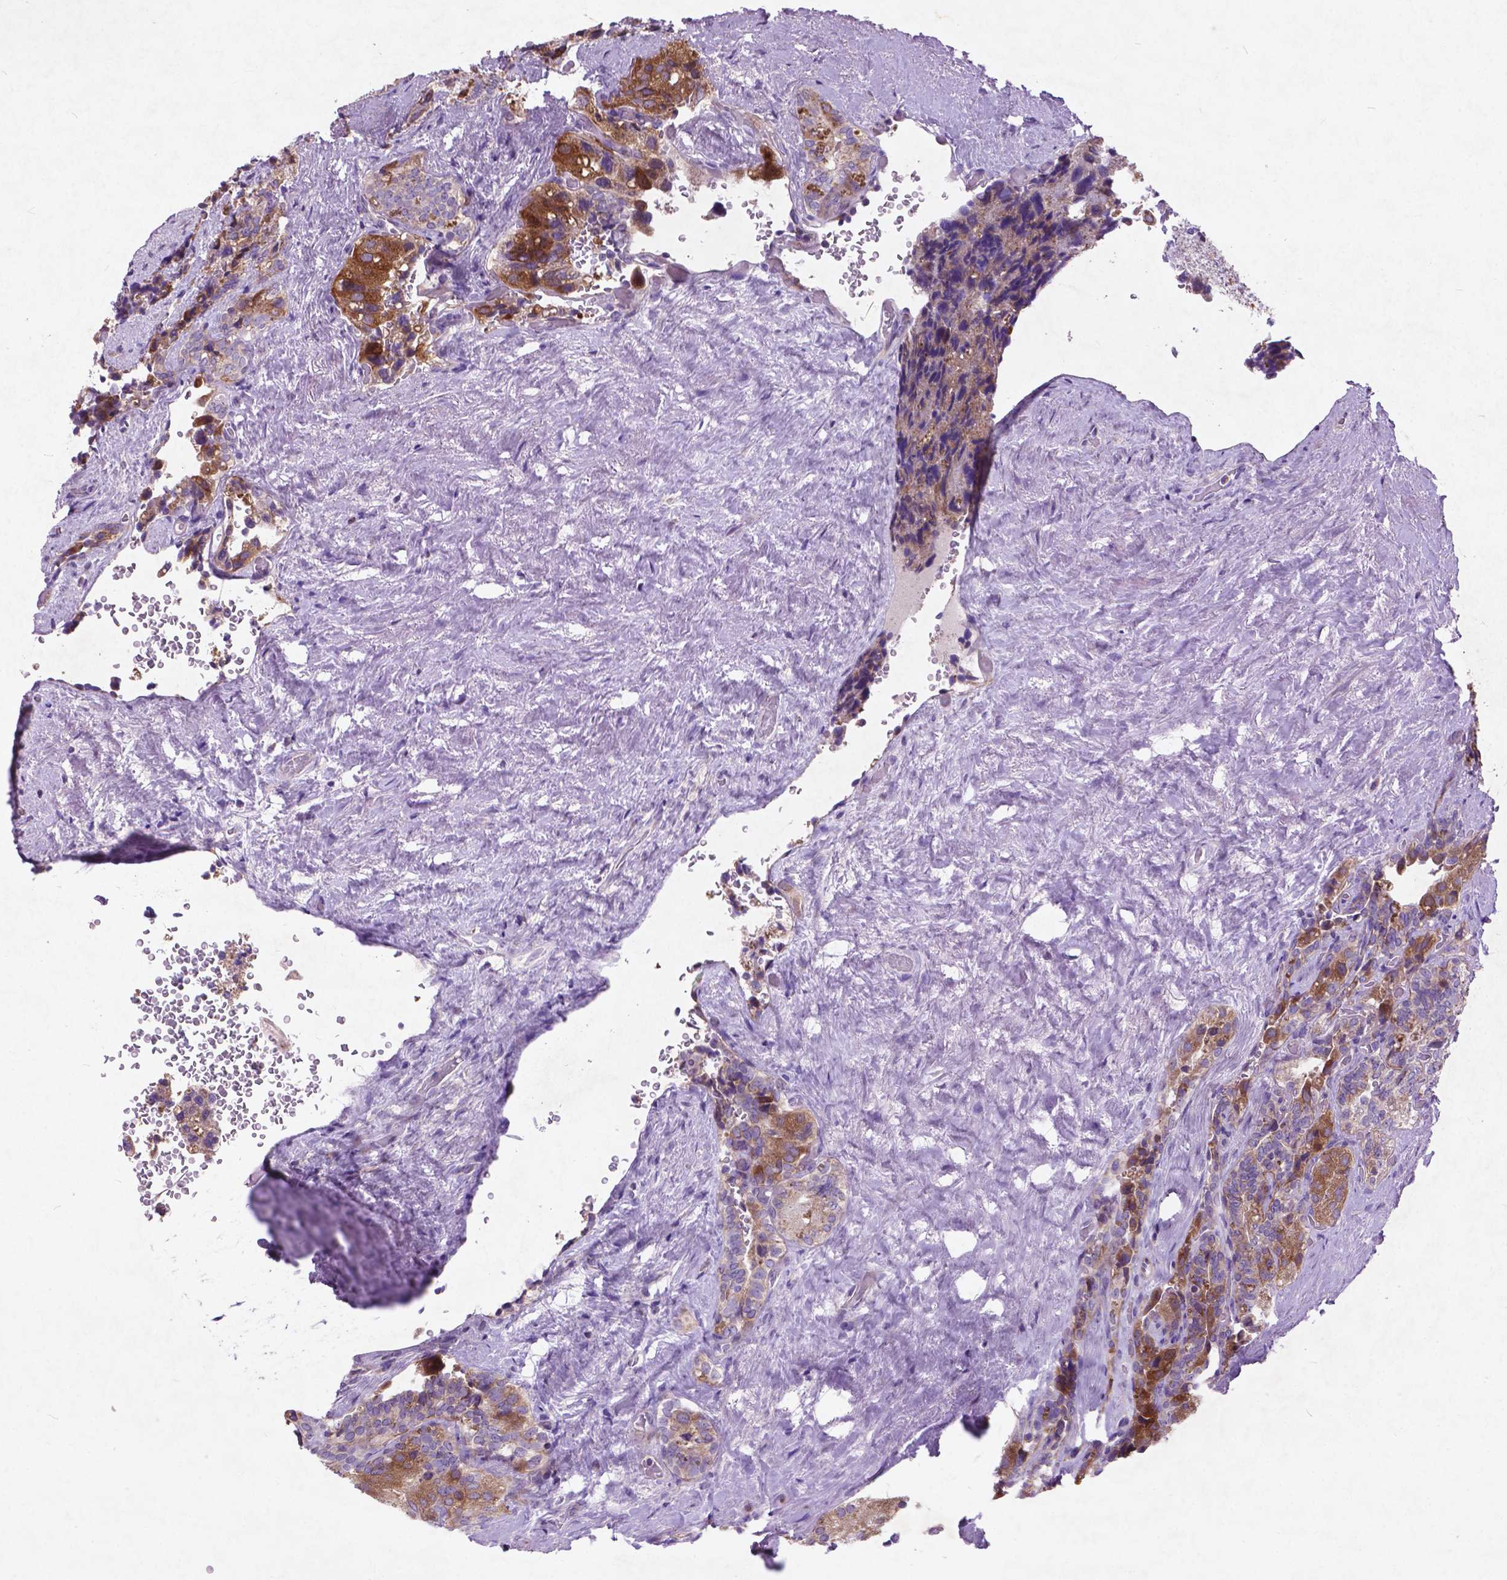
{"staining": {"intensity": "weak", "quantity": ">75%", "location": "cytoplasmic/membranous"}, "tissue": "seminal vesicle", "cell_type": "Glandular cells", "image_type": "normal", "snomed": [{"axis": "morphology", "description": "Normal tissue, NOS"}, {"axis": "topography", "description": "Seminal veicle"}], "caption": "DAB (3,3'-diaminobenzidine) immunohistochemical staining of normal human seminal vesicle reveals weak cytoplasmic/membranous protein expression in about >75% of glandular cells.", "gene": "ATG4D", "patient": {"sex": "male", "age": 69}}